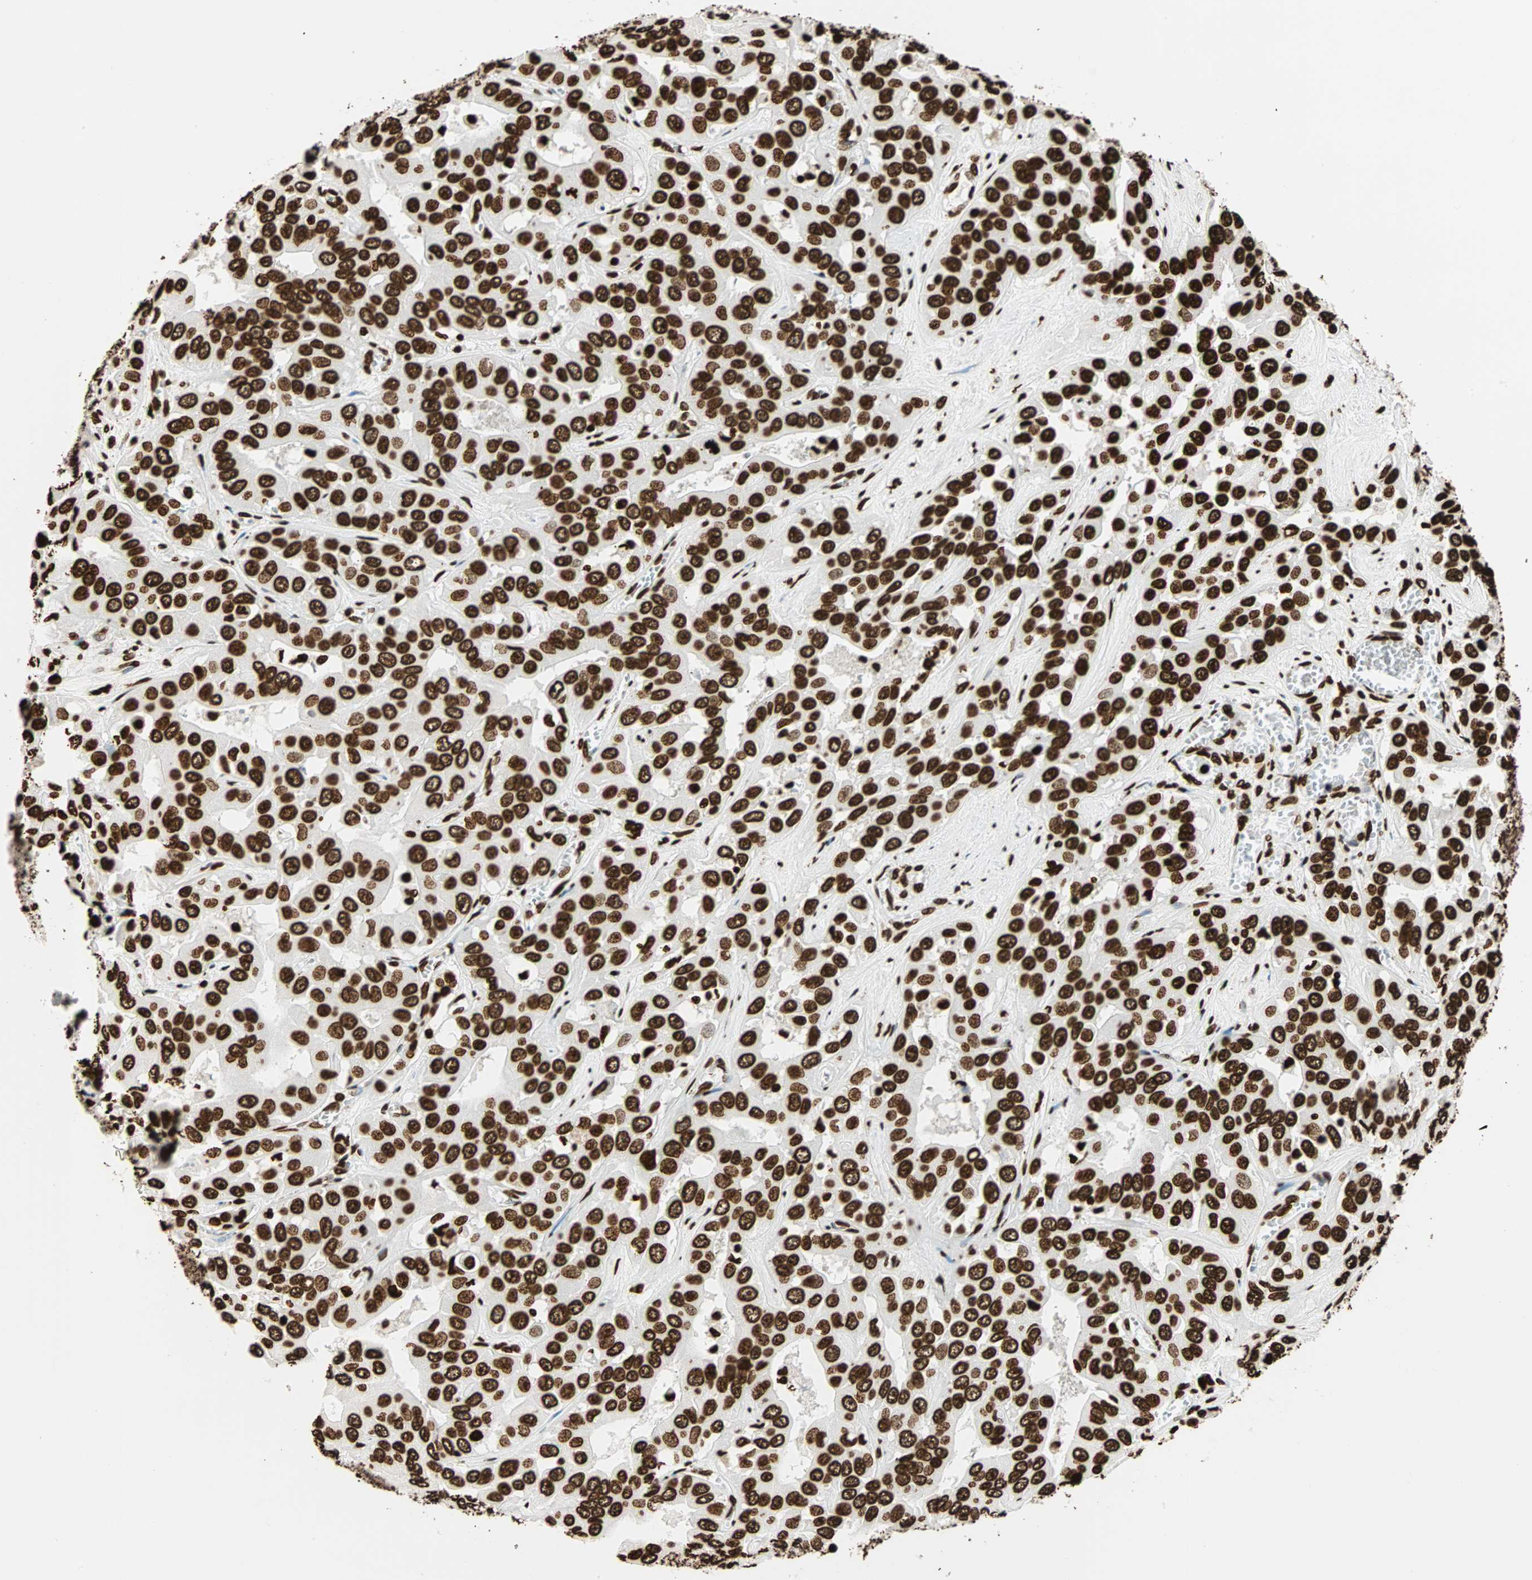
{"staining": {"intensity": "strong", "quantity": ">75%", "location": "nuclear"}, "tissue": "liver cancer", "cell_type": "Tumor cells", "image_type": "cancer", "snomed": [{"axis": "morphology", "description": "Cholangiocarcinoma"}, {"axis": "topography", "description": "Liver"}], "caption": "About >75% of tumor cells in liver cholangiocarcinoma demonstrate strong nuclear protein positivity as visualized by brown immunohistochemical staining.", "gene": "GLI2", "patient": {"sex": "female", "age": 52}}